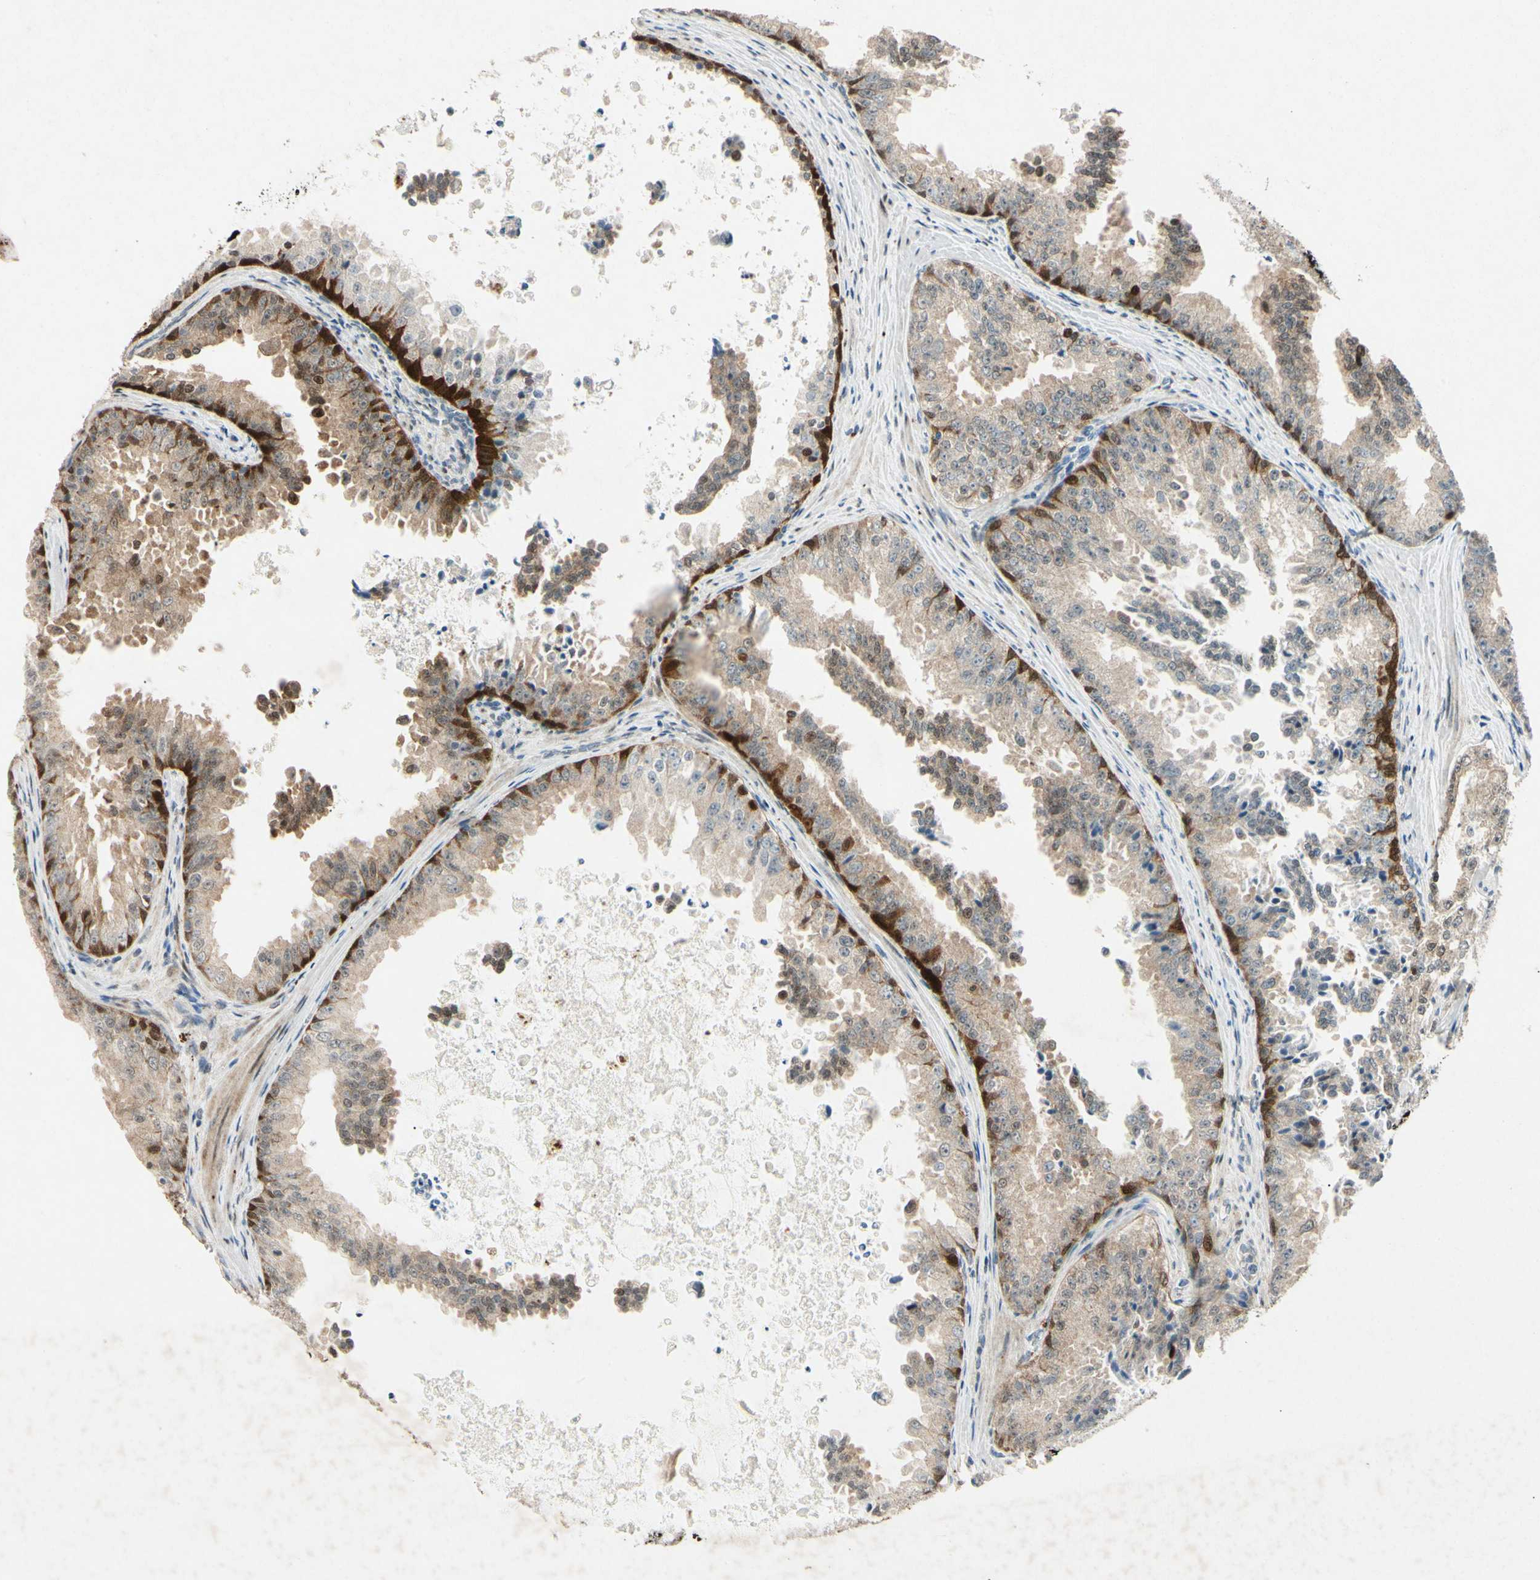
{"staining": {"intensity": "moderate", "quantity": ">75%", "location": "cytoplasmic/membranous"}, "tissue": "prostate cancer", "cell_type": "Tumor cells", "image_type": "cancer", "snomed": [{"axis": "morphology", "description": "Adenocarcinoma, High grade"}, {"axis": "topography", "description": "Prostate"}], "caption": "Moderate cytoplasmic/membranous expression for a protein is identified in about >75% of tumor cells of prostate cancer (high-grade adenocarcinoma) using immunohistochemistry.", "gene": "HSPA1B", "patient": {"sex": "male", "age": 73}}